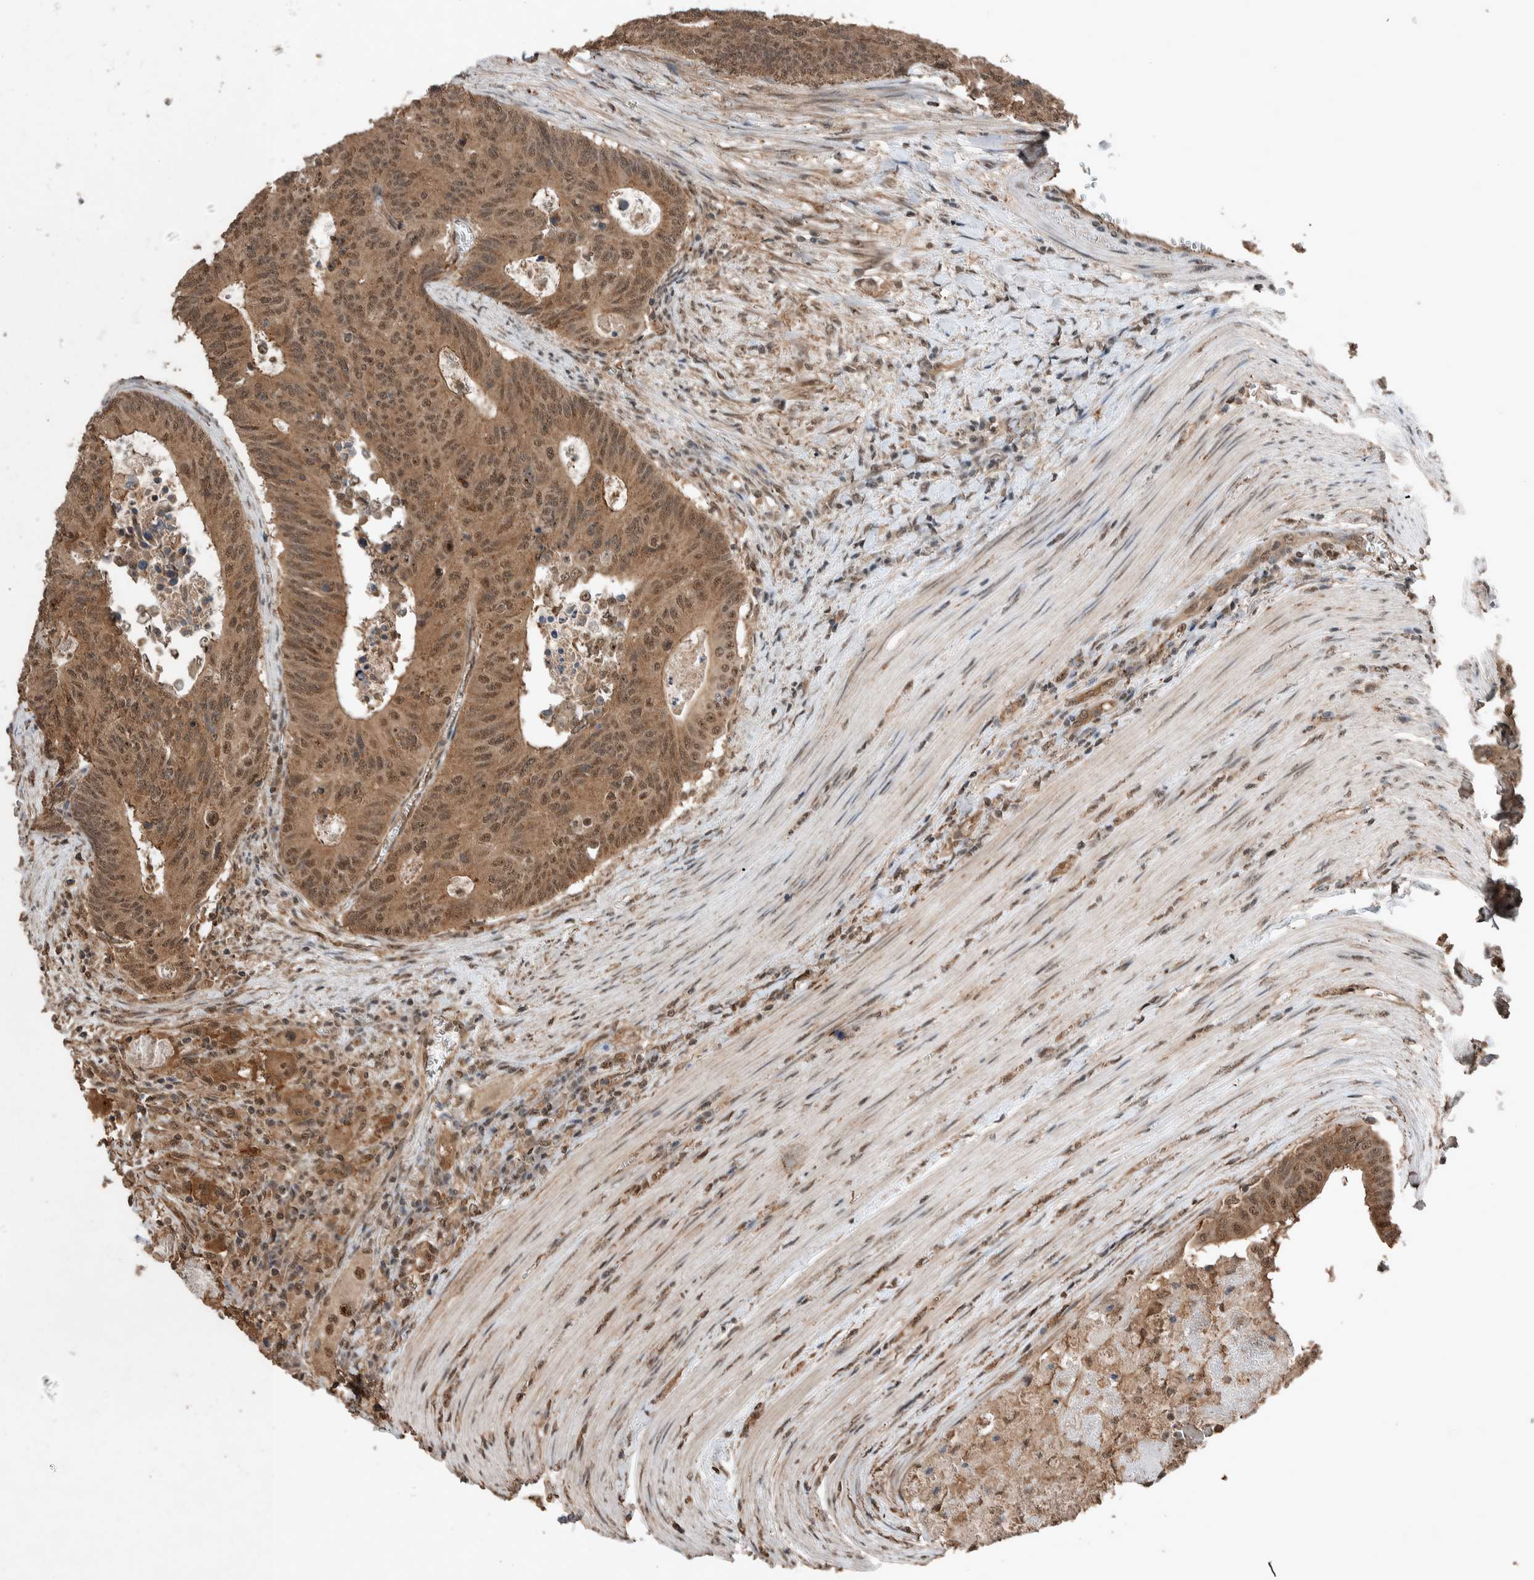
{"staining": {"intensity": "moderate", "quantity": ">75%", "location": "cytoplasmic/membranous,nuclear"}, "tissue": "colorectal cancer", "cell_type": "Tumor cells", "image_type": "cancer", "snomed": [{"axis": "morphology", "description": "Adenocarcinoma, NOS"}, {"axis": "topography", "description": "Colon"}], "caption": "IHC (DAB (3,3'-diaminobenzidine)) staining of human colorectal cancer shows moderate cytoplasmic/membranous and nuclear protein staining in about >75% of tumor cells.", "gene": "MYO1E", "patient": {"sex": "male", "age": 87}}